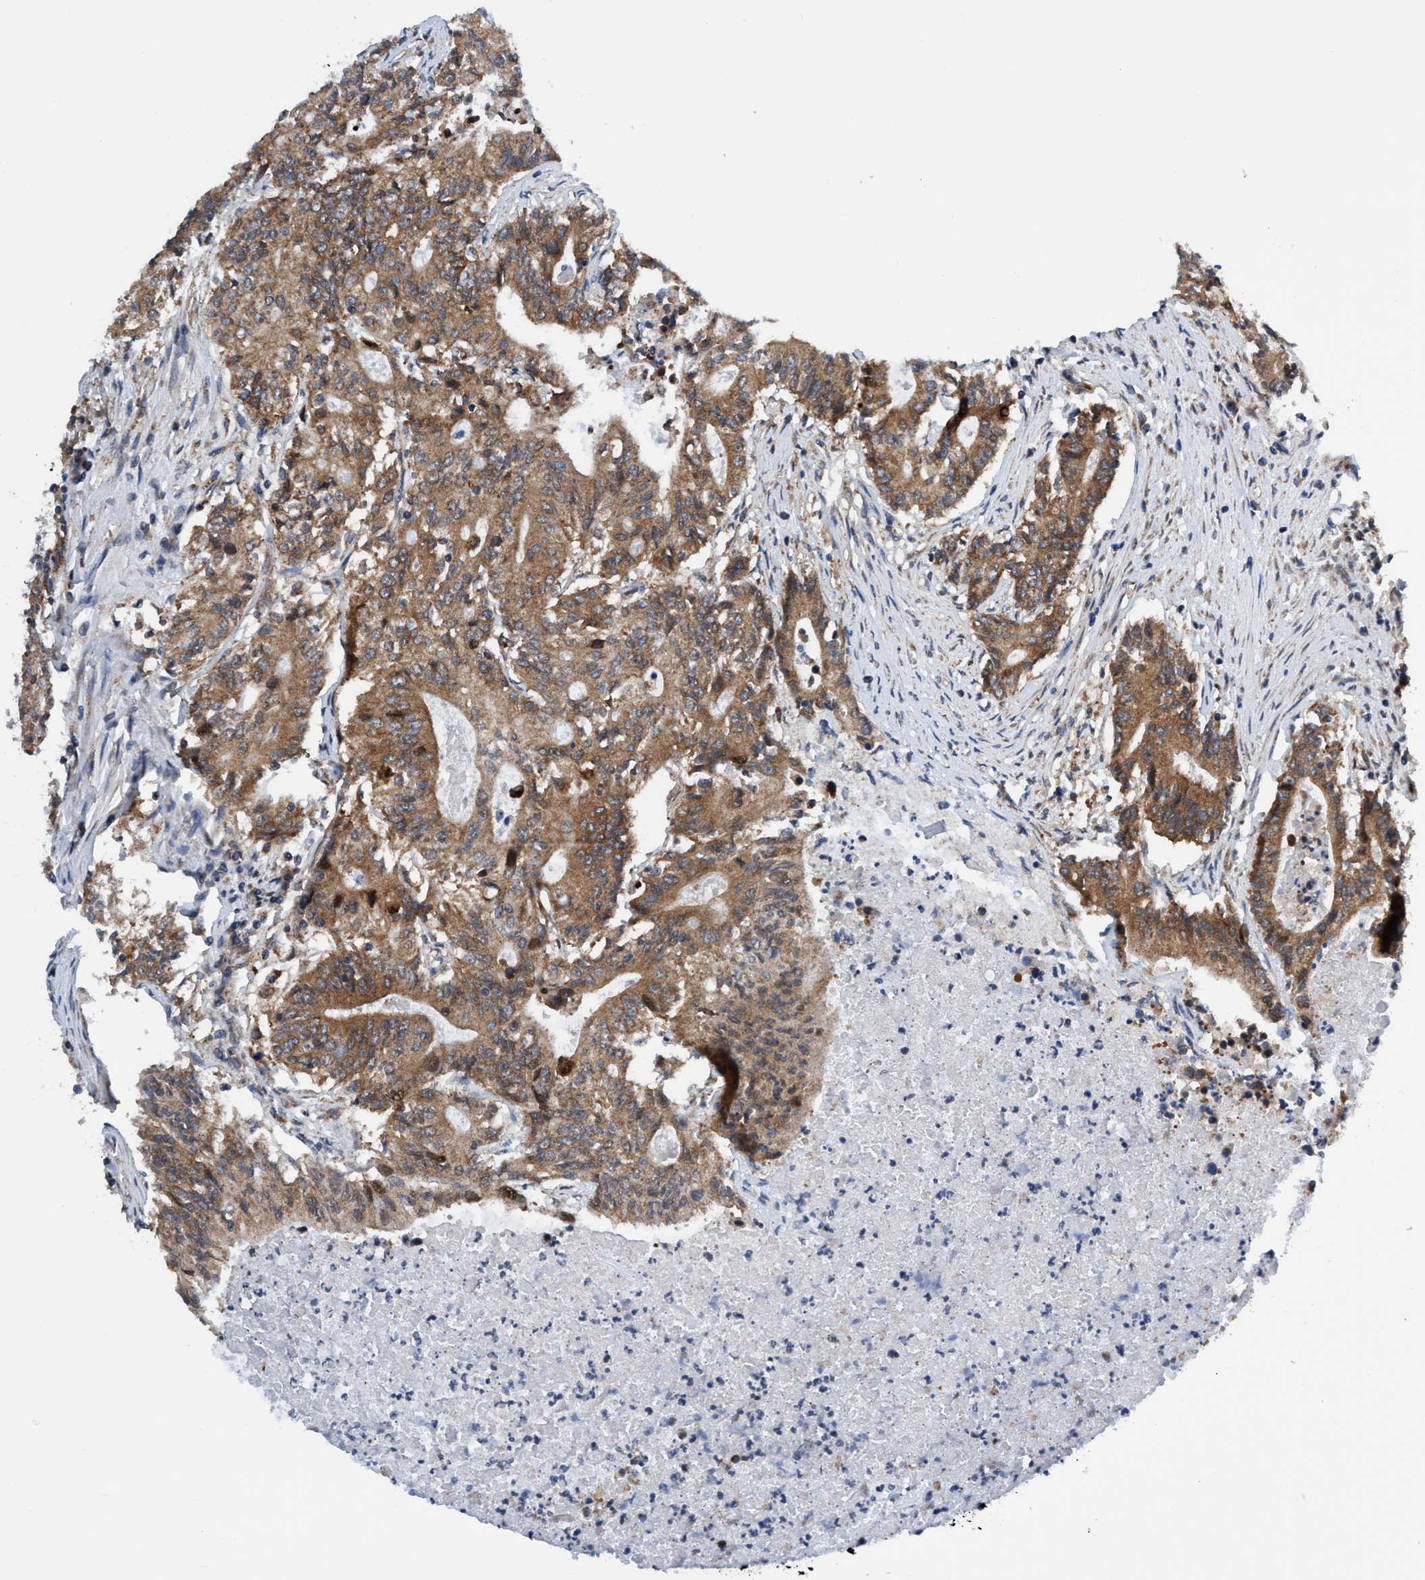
{"staining": {"intensity": "moderate", "quantity": ">75%", "location": "cytoplasmic/membranous"}, "tissue": "colorectal cancer", "cell_type": "Tumor cells", "image_type": "cancer", "snomed": [{"axis": "morphology", "description": "Adenocarcinoma, NOS"}, {"axis": "topography", "description": "Colon"}], "caption": "Colorectal adenocarcinoma stained for a protein (brown) displays moderate cytoplasmic/membranous positive staining in approximately >75% of tumor cells.", "gene": "AGAP2", "patient": {"sex": "female", "age": 77}}